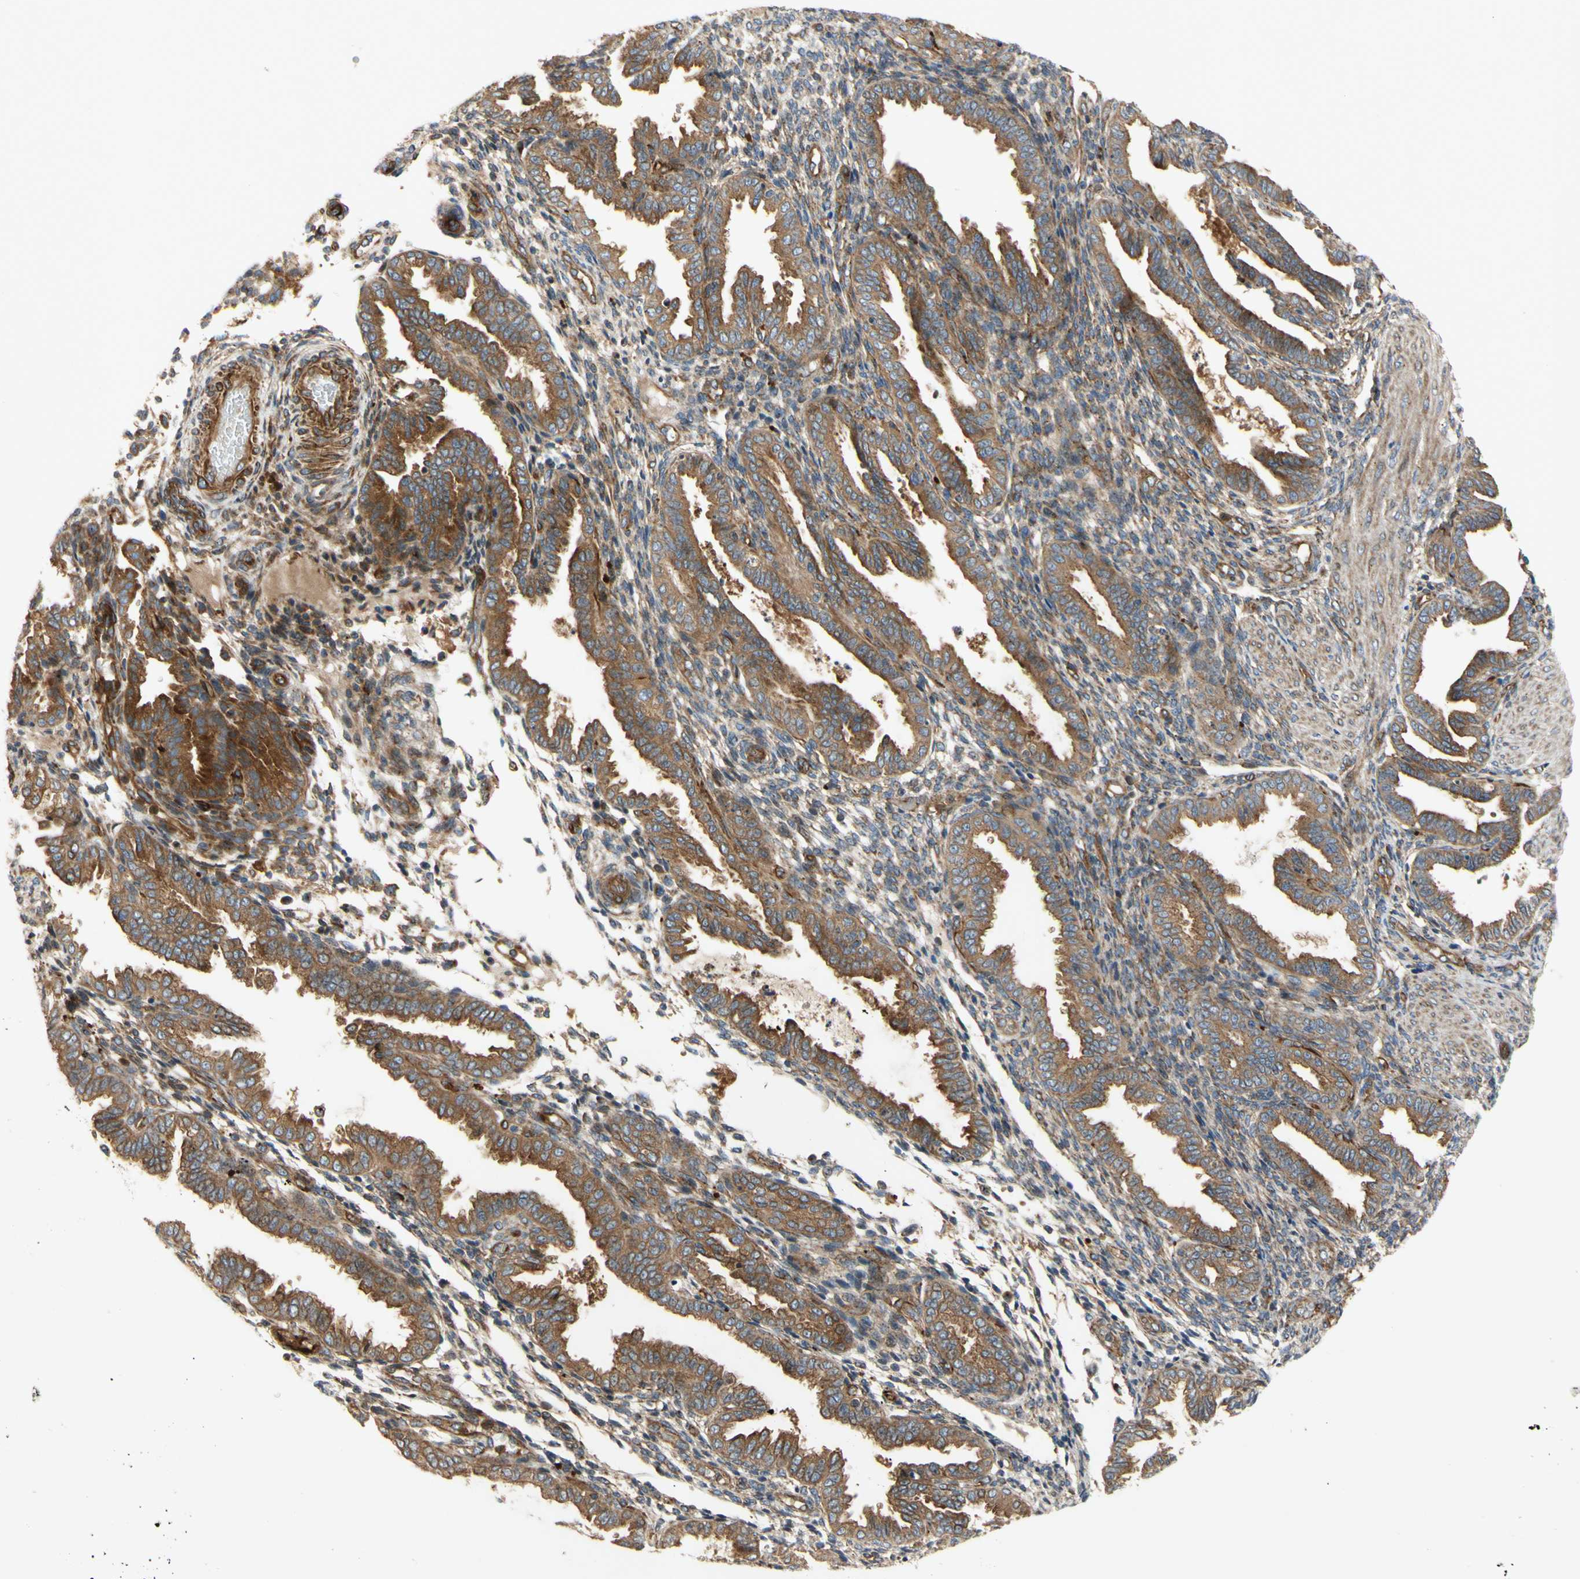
{"staining": {"intensity": "weak", "quantity": "25%-75%", "location": "cytoplasmic/membranous"}, "tissue": "endometrium", "cell_type": "Cells in endometrial stroma", "image_type": "normal", "snomed": [{"axis": "morphology", "description": "Normal tissue, NOS"}, {"axis": "topography", "description": "Endometrium"}], "caption": "High-magnification brightfield microscopy of normal endometrium stained with DAB (brown) and counterstained with hematoxylin (blue). cells in endometrial stroma exhibit weak cytoplasmic/membranous staining is seen in about25%-75% of cells. (brown staining indicates protein expression, while blue staining denotes nuclei).", "gene": "TUBG2", "patient": {"sex": "female", "age": 33}}